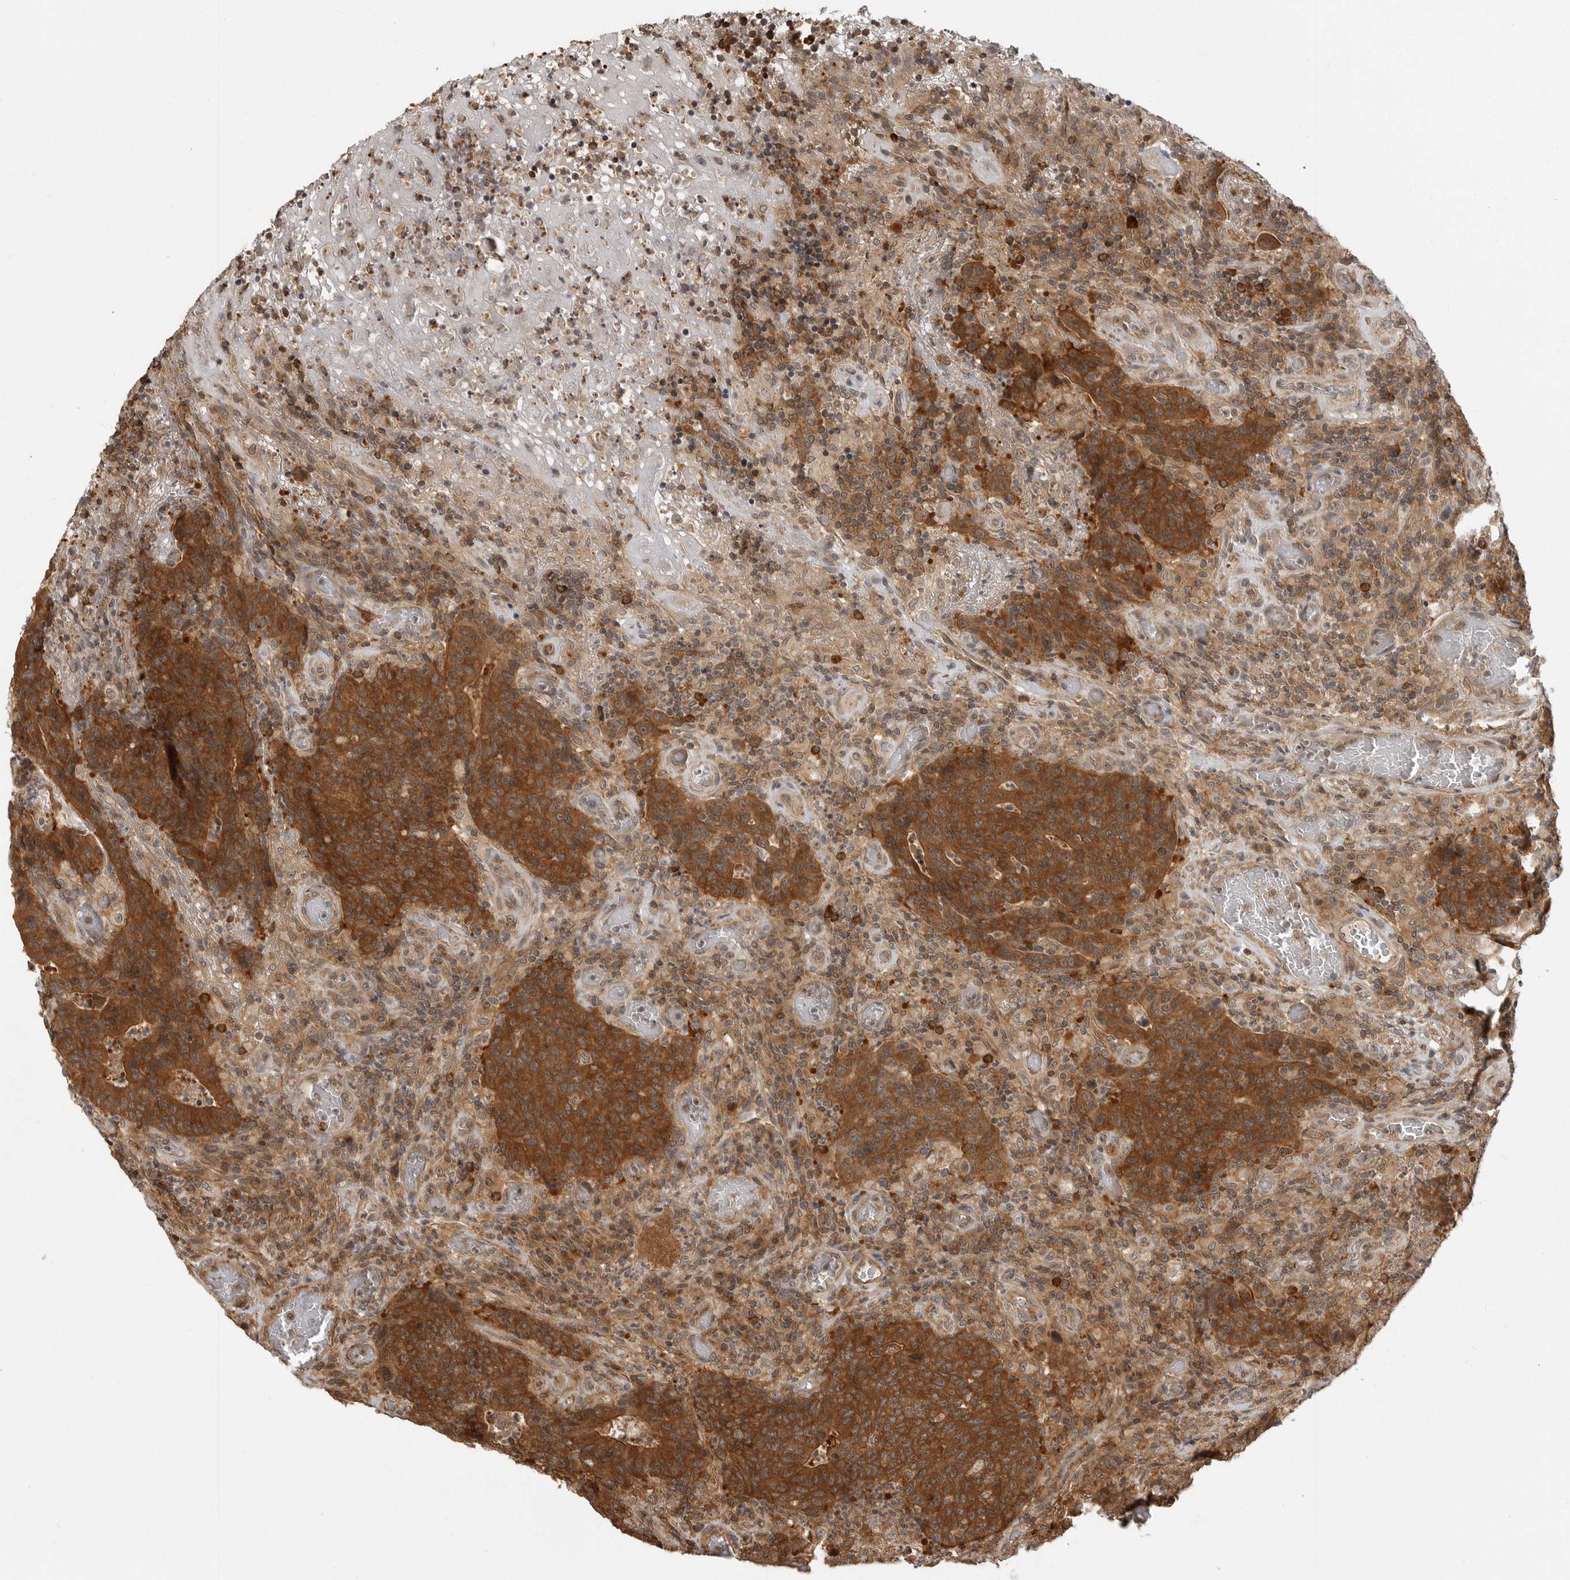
{"staining": {"intensity": "strong", "quantity": ">75%", "location": "cytoplasmic/membranous"}, "tissue": "colorectal cancer", "cell_type": "Tumor cells", "image_type": "cancer", "snomed": [{"axis": "morphology", "description": "Adenocarcinoma, NOS"}, {"axis": "topography", "description": "Colon"}], "caption": "Tumor cells exhibit strong cytoplasmic/membranous staining in about >75% of cells in colorectal cancer.", "gene": "ERN1", "patient": {"sex": "female", "age": 75}}